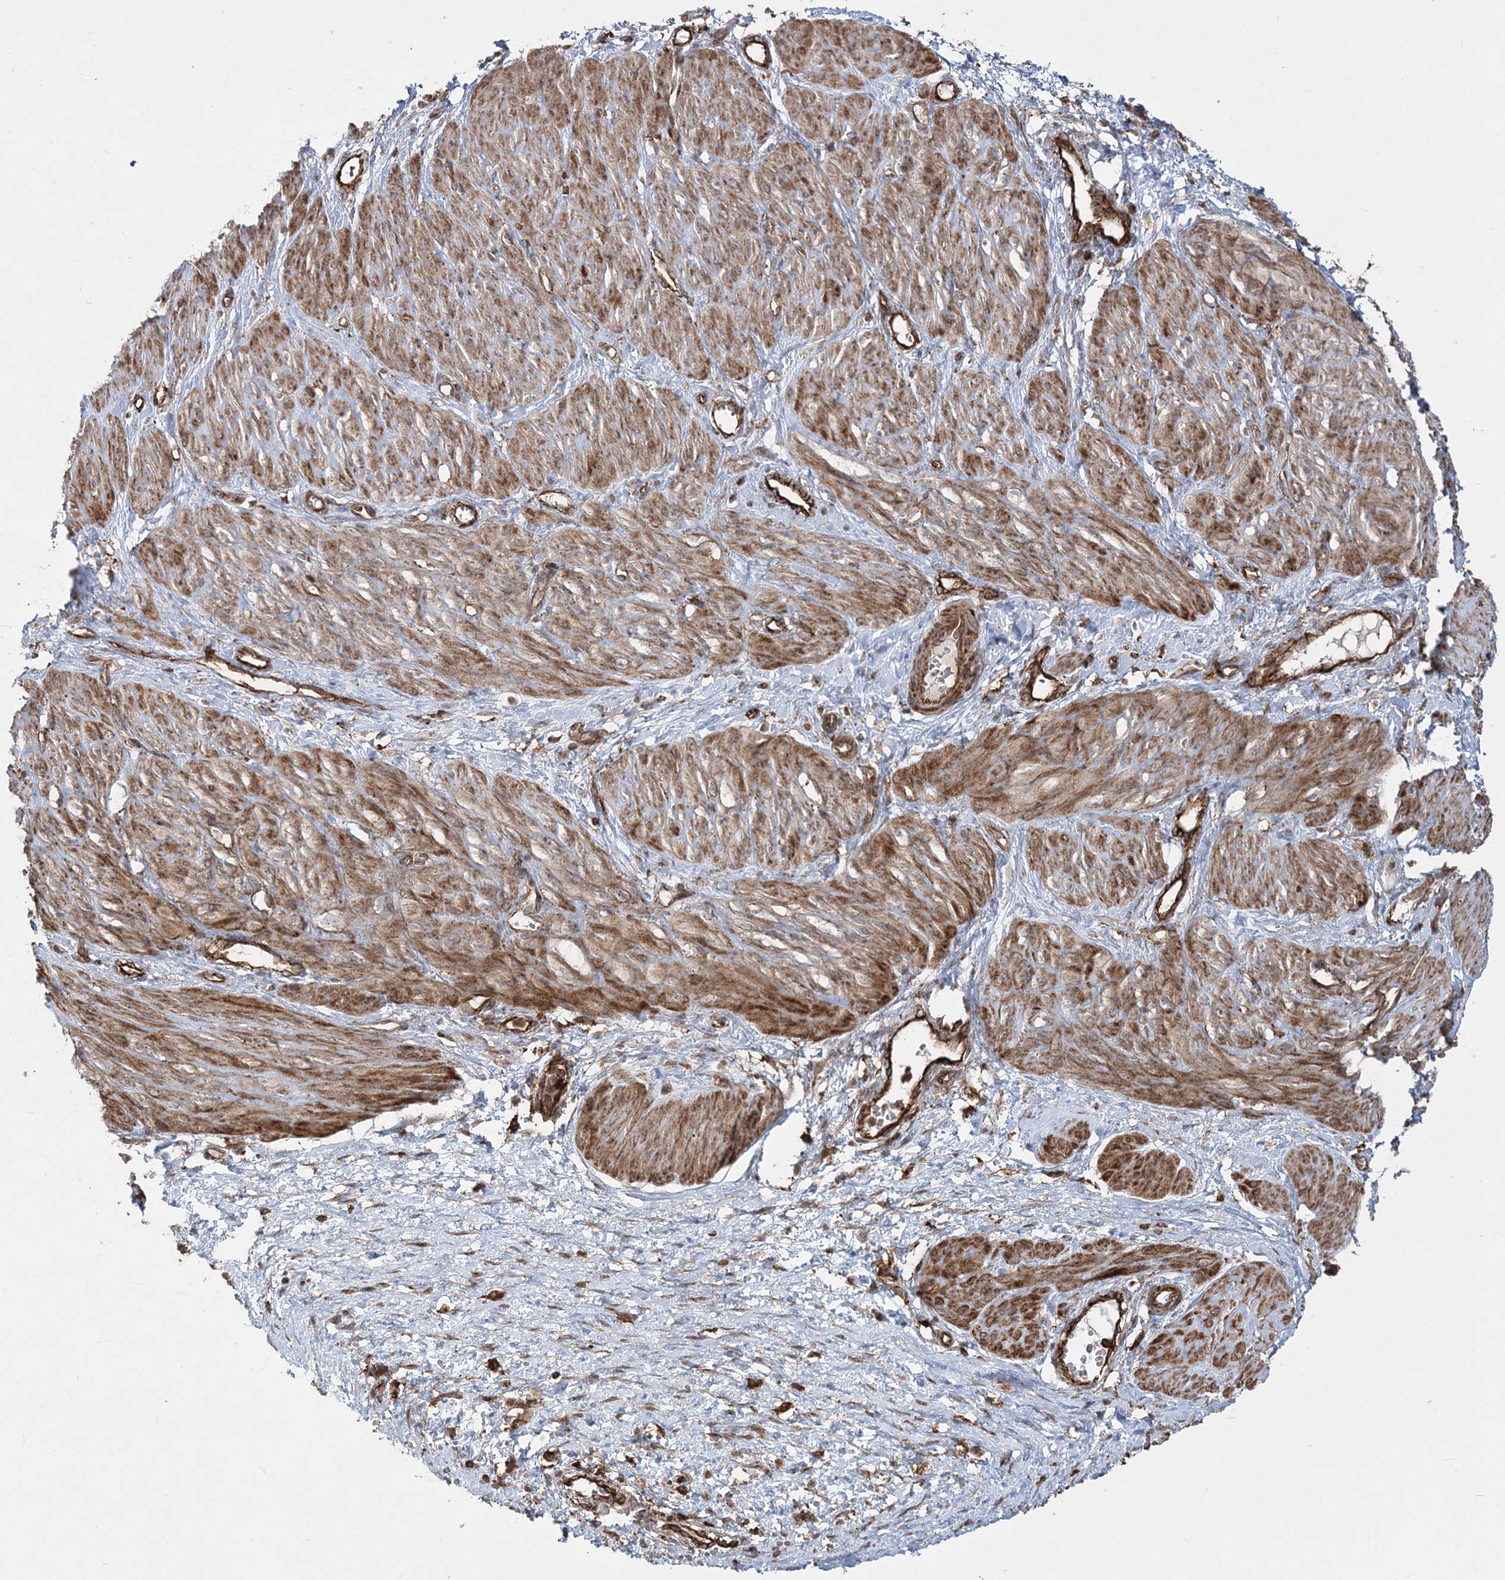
{"staining": {"intensity": "moderate", "quantity": ">75%", "location": "cytoplasmic/membranous"}, "tissue": "smooth muscle", "cell_type": "Smooth muscle cells", "image_type": "normal", "snomed": [{"axis": "morphology", "description": "Normal tissue, NOS"}, {"axis": "topography", "description": "Endometrium"}], "caption": "Protein expression by IHC shows moderate cytoplasmic/membranous staining in approximately >75% of smooth muscle cells in normal smooth muscle.", "gene": "LRPPRC", "patient": {"sex": "female", "age": 33}}